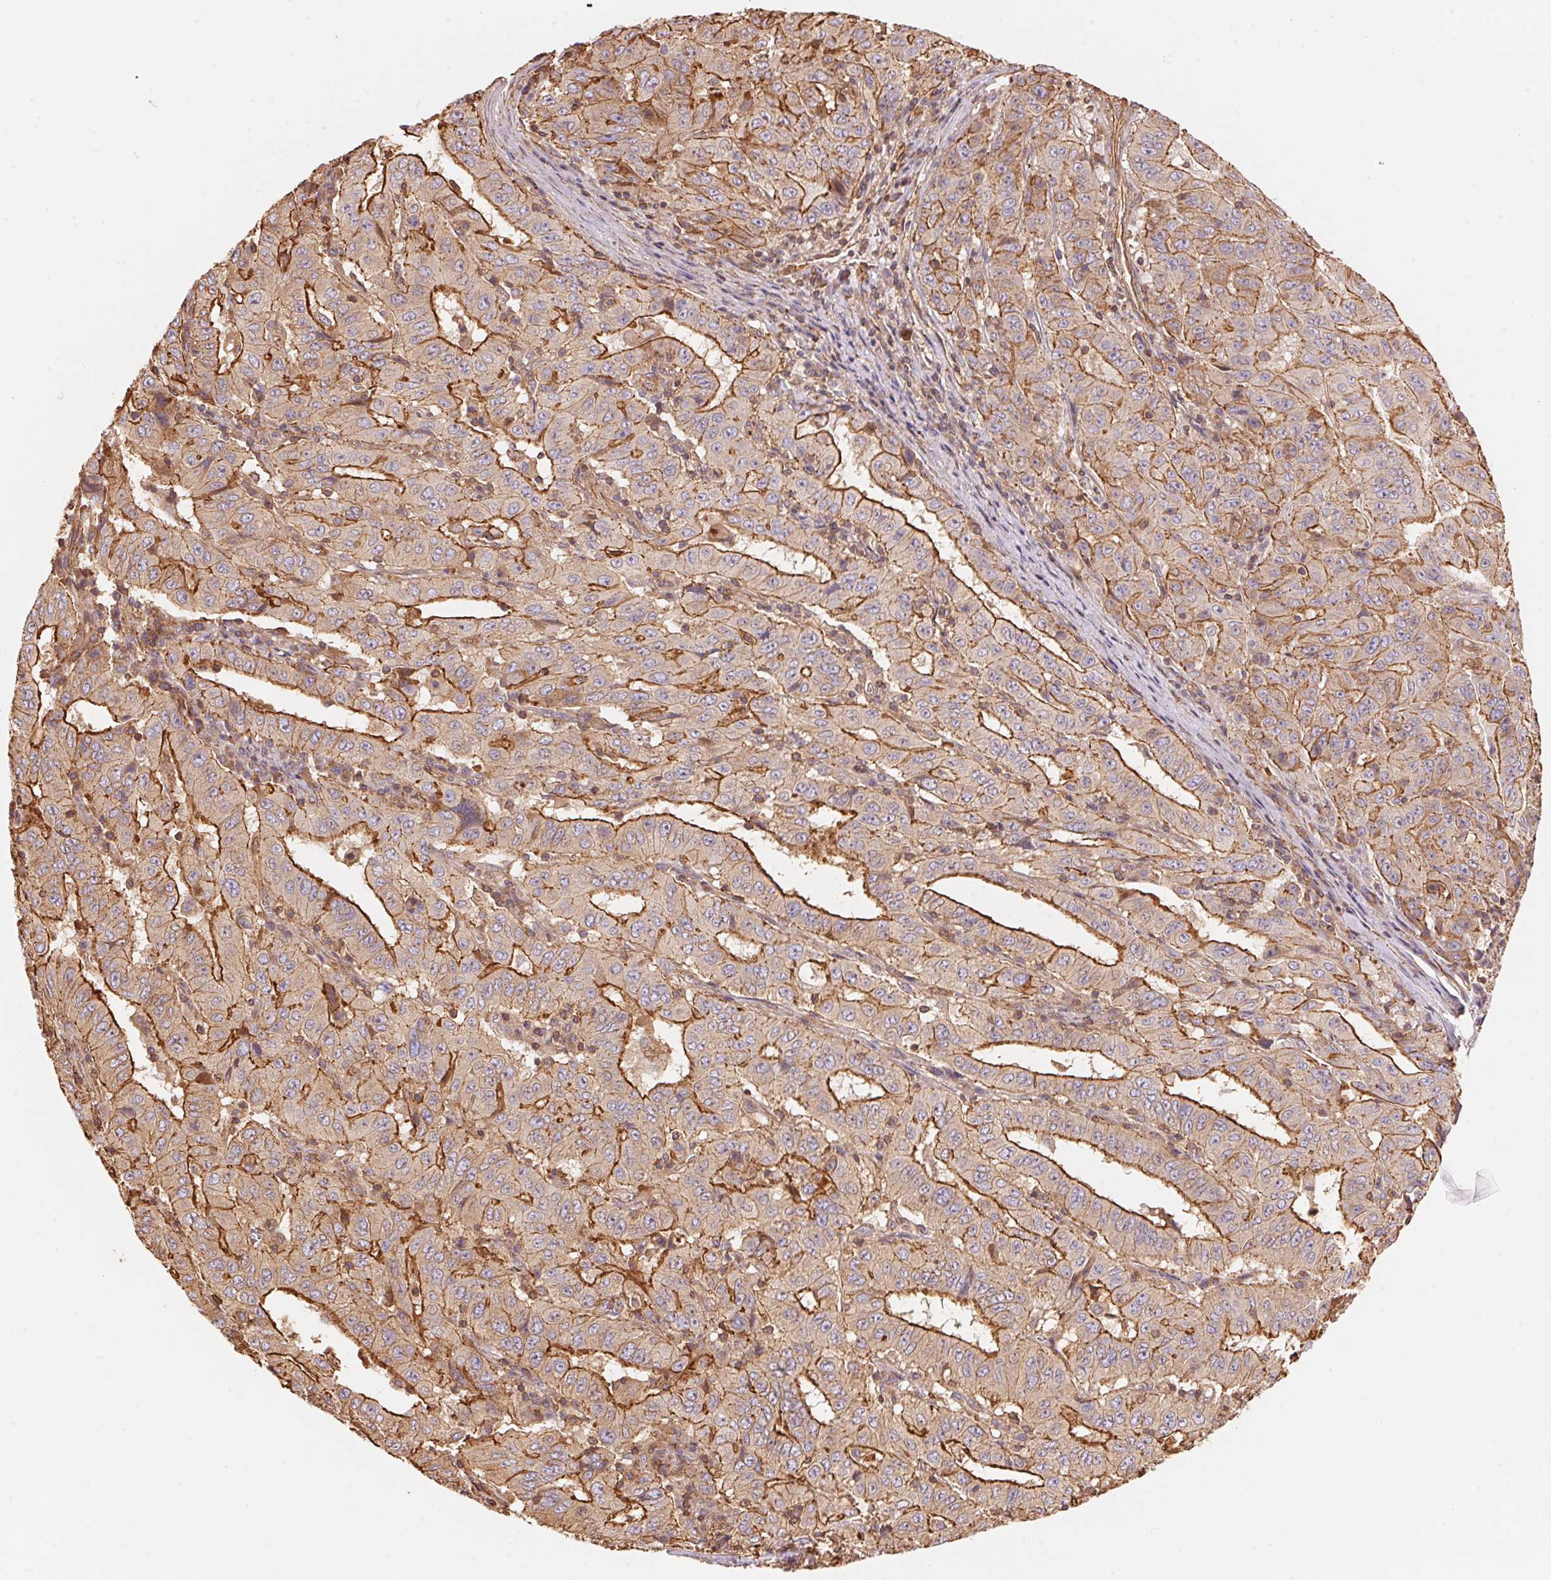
{"staining": {"intensity": "strong", "quantity": "25%-75%", "location": "cytoplasmic/membranous"}, "tissue": "pancreatic cancer", "cell_type": "Tumor cells", "image_type": "cancer", "snomed": [{"axis": "morphology", "description": "Adenocarcinoma, NOS"}, {"axis": "topography", "description": "Pancreas"}], "caption": "Pancreatic cancer (adenocarcinoma) stained for a protein shows strong cytoplasmic/membranous positivity in tumor cells. Immunohistochemistry (ihc) stains the protein in brown and the nuclei are stained blue.", "gene": "FRAS1", "patient": {"sex": "male", "age": 63}}